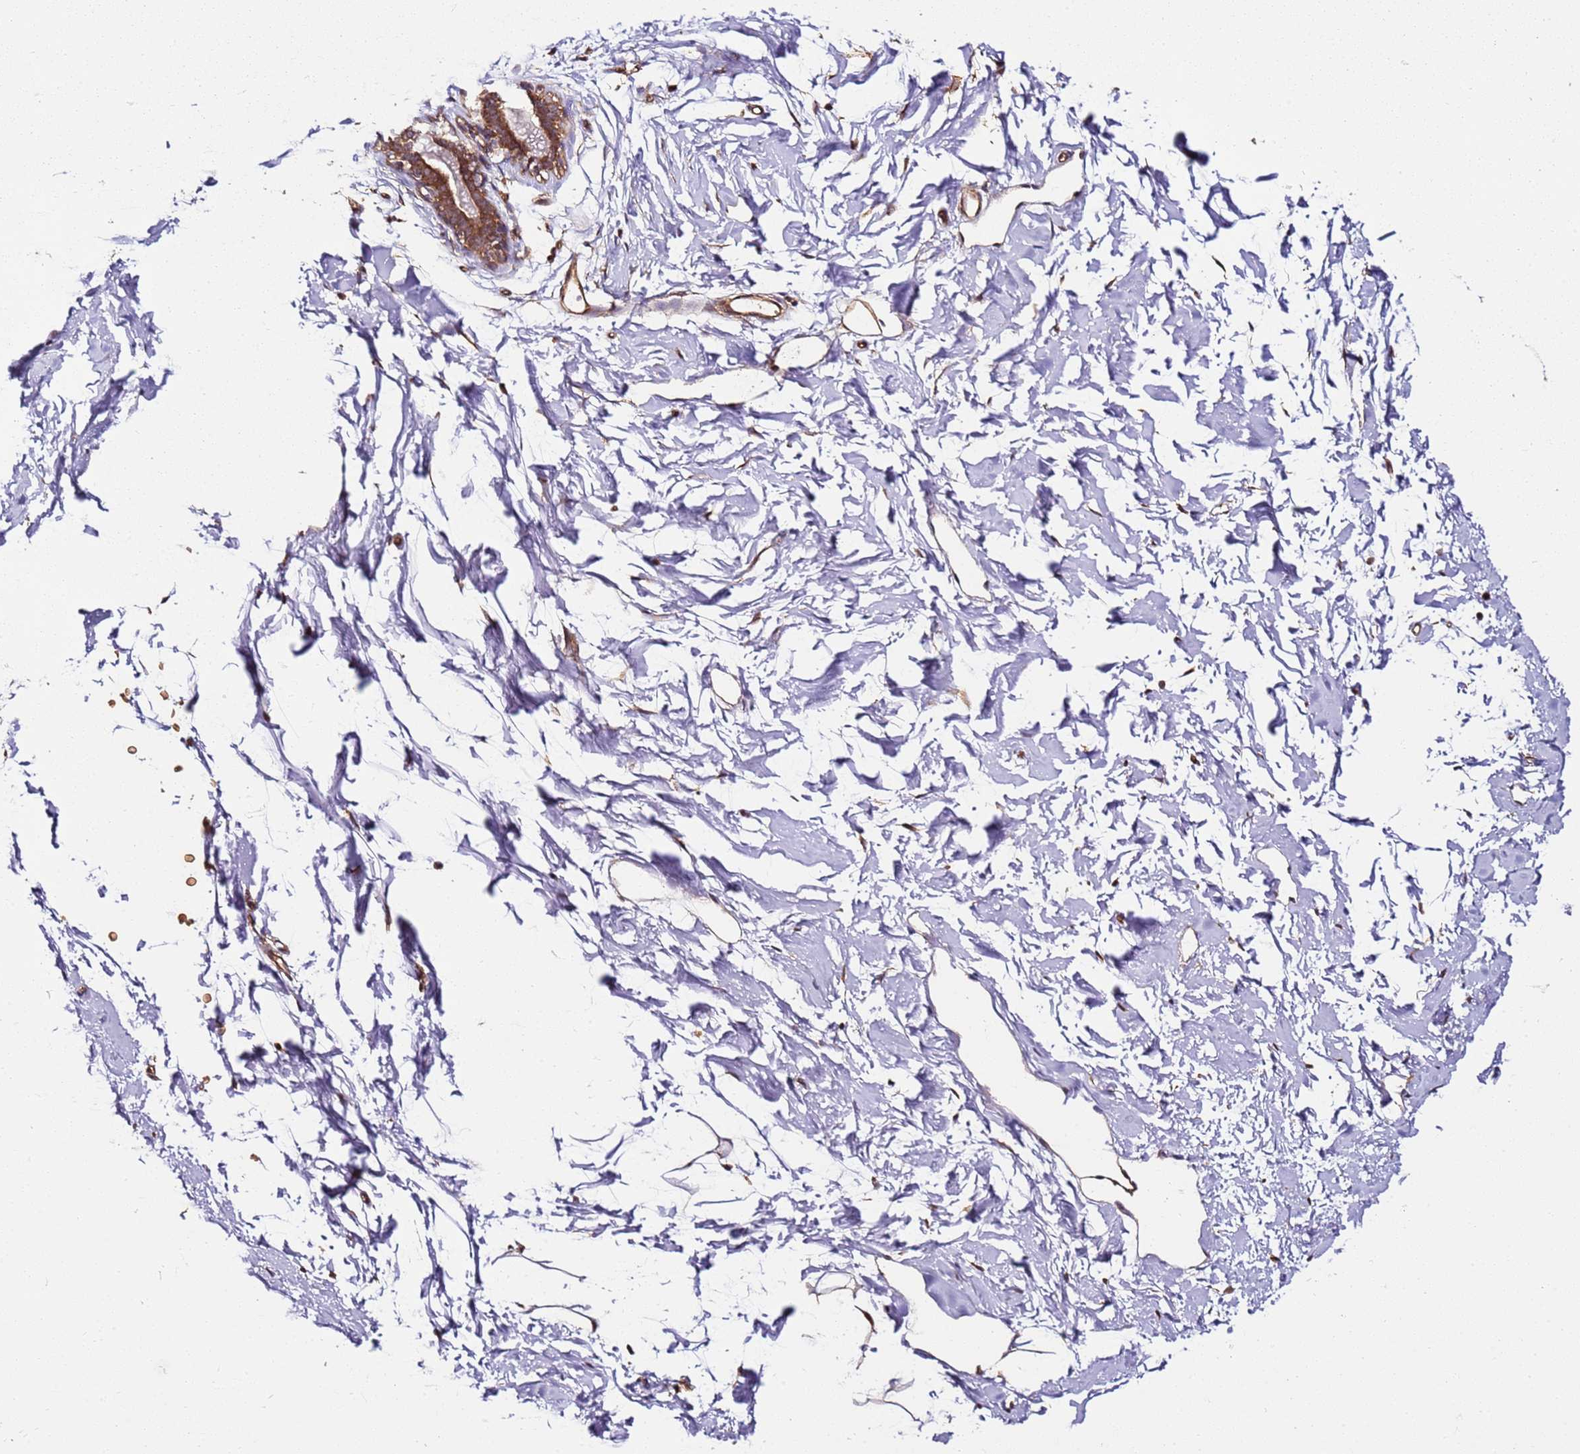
{"staining": {"intensity": "moderate", "quantity": ">75%", "location": "cytoplasmic/membranous"}, "tissue": "adipose tissue", "cell_type": "Adipocytes", "image_type": "normal", "snomed": [{"axis": "morphology", "description": "Normal tissue, NOS"}, {"axis": "topography", "description": "Breast"}], "caption": "Immunohistochemistry micrograph of benign adipose tissue: adipose tissue stained using immunohistochemistry reveals medium levels of moderate protein expression localized specifically in the cytoplasmic/membranous of adipocytes, appearing as a cytoplasmic/membranous brown color.", "gene": "TM2D2", "patient": {"sex": "female", "age": 23}}